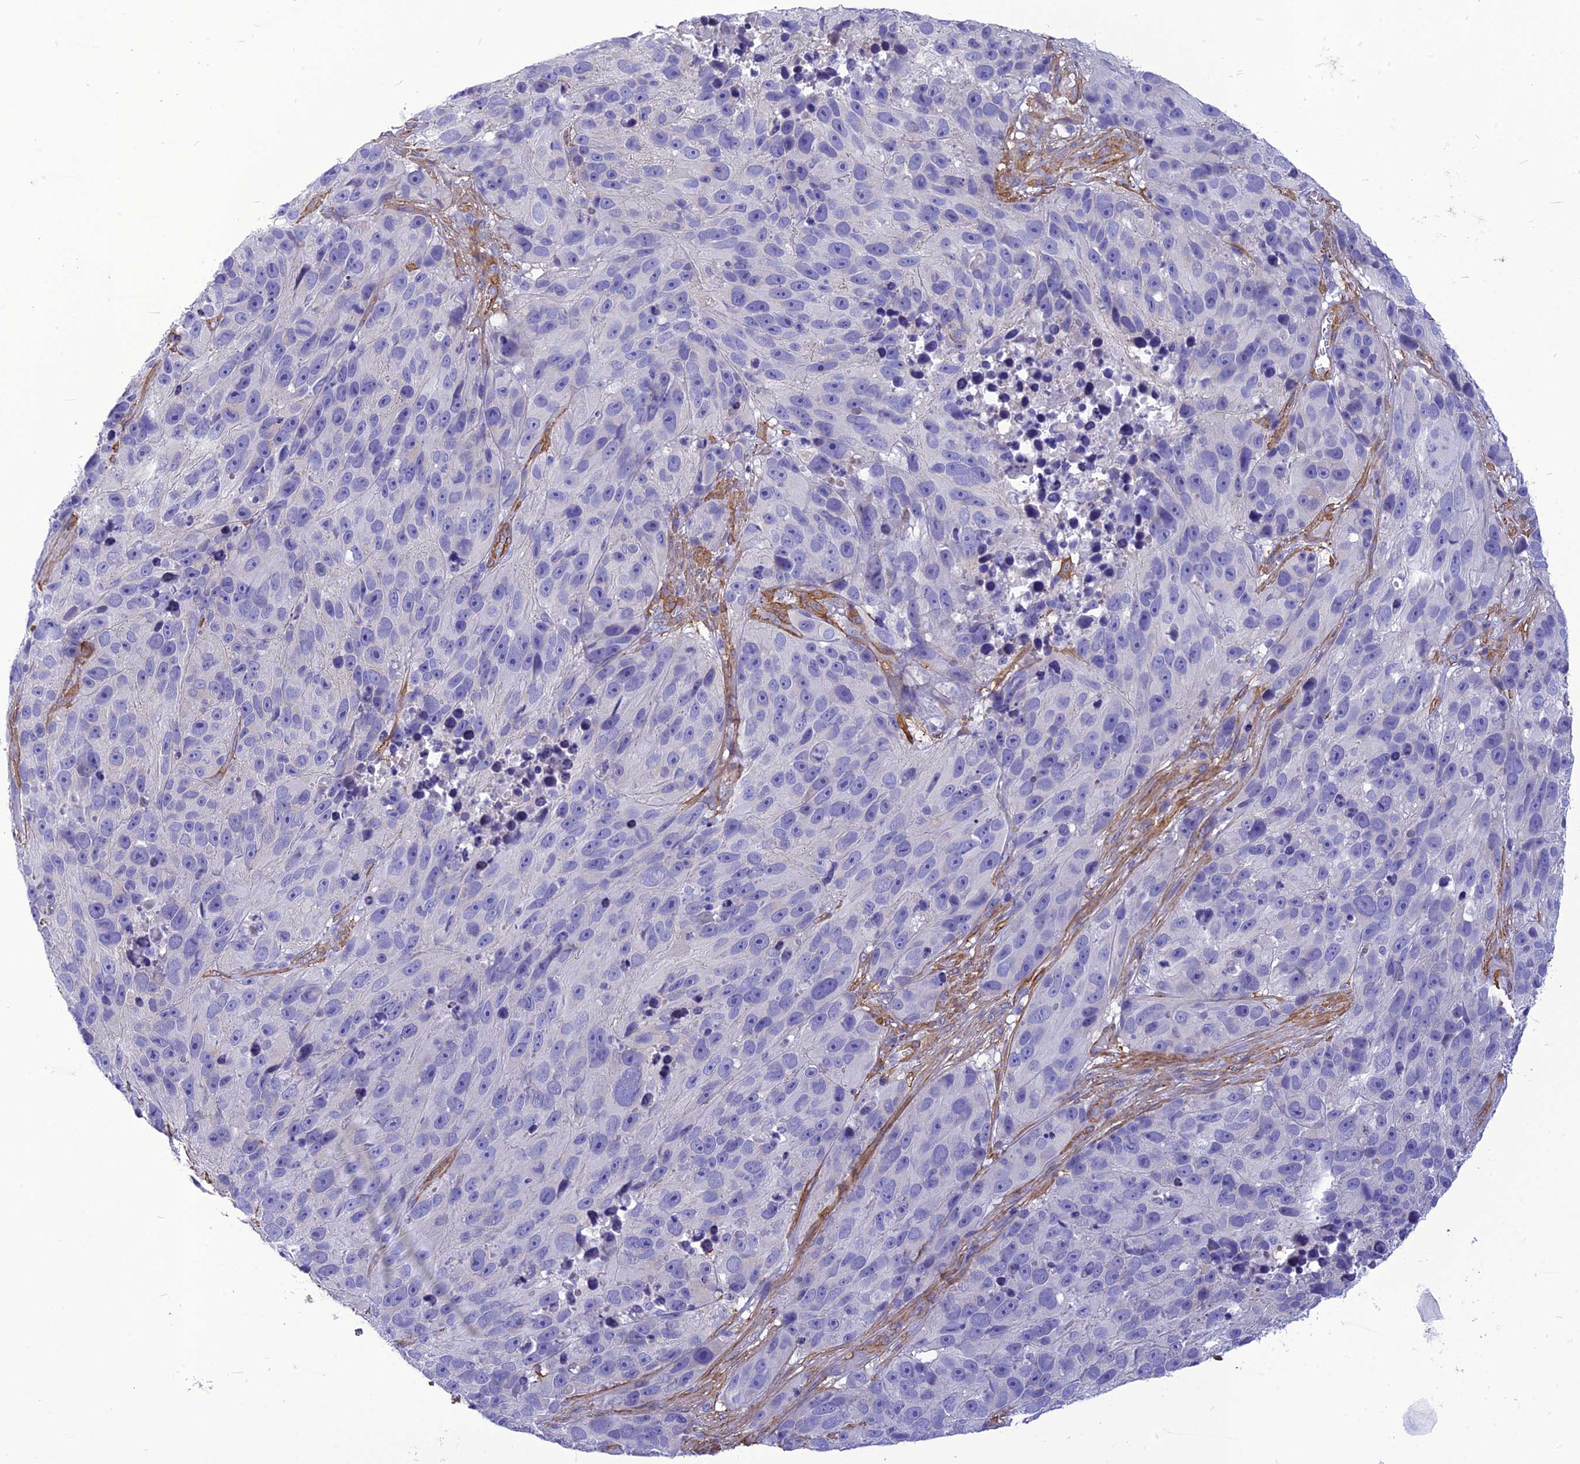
{"staining": {"intensity": "negative", "quantity": "none", "location": "none"}, "tissue": "melanoma", "cell_type": "Tumor cells", "image_type": "cancer", "snomed": [{"axis": "morphology", "description": "Malignant melanoma, NOS"}, {"axis": "topography", "description": "Skin"}], "caption": "Tumor cells show no significant protein expression in malignant melanoma.", "gene": "NKD1", "patient": {"sex": "male", "age": 84}}